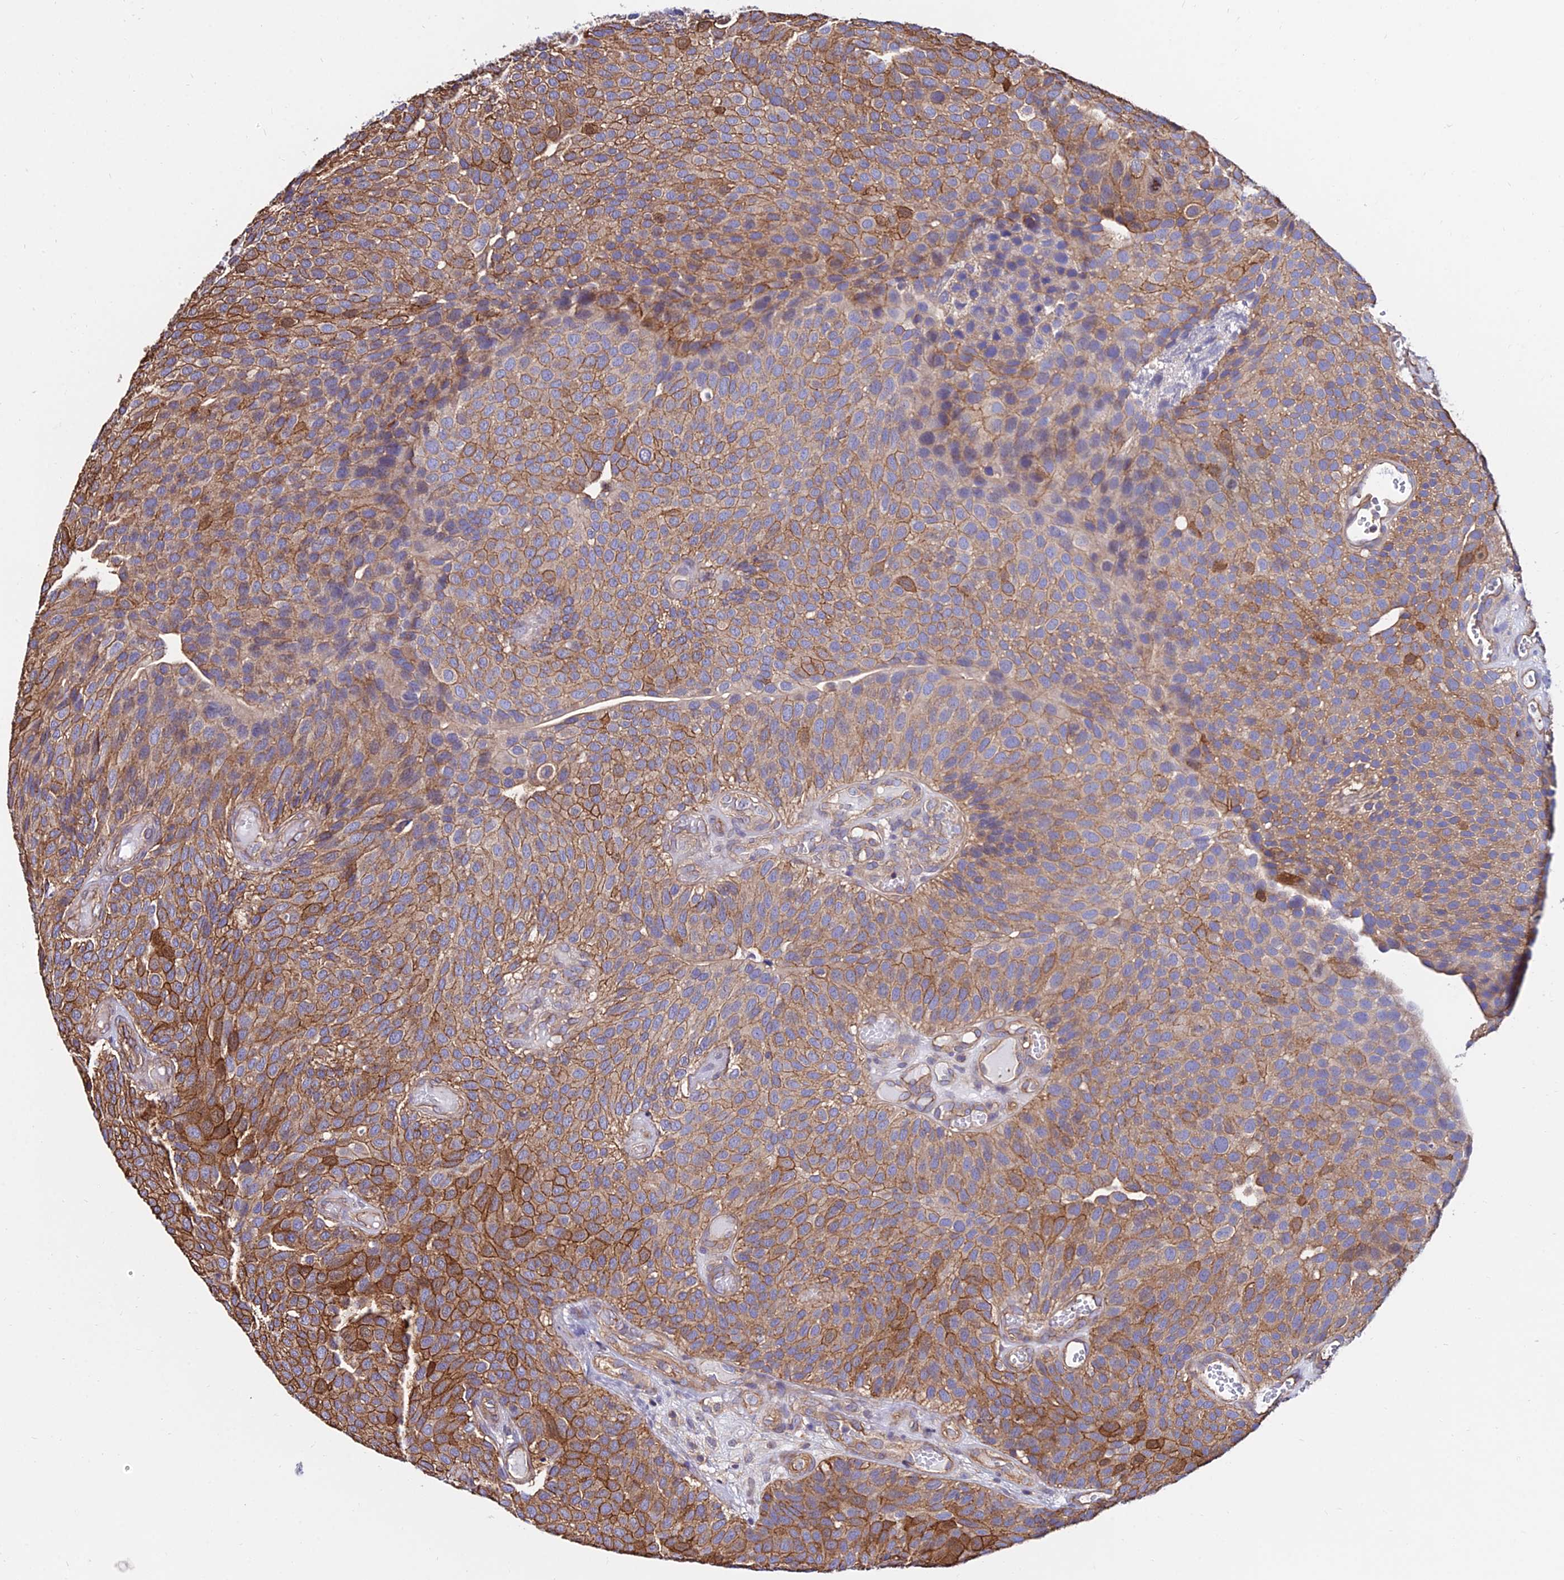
{"staining": {"intensity": "moderate", "quantity": ">75%", "location": "cytoplasmic/membranous"}, "tissue": "urothelial cancer", "cell_type": "Tumor cells", "image_type": "cancer", "snomed": [{"axis": "morphology", "description": "Urothelial carcinoma, Low grade"}, {"axis": "topography", "description": "Urinary bladder"}], "caption": "Brown immunohistochemical staining in urothelial carcinoma (low-grade) reveals moderate cytoplasmic/membranous positivity in approximately >75% of tumor cells.", "gene": "CALM2", "patient": {"sex": "male", "age": 89}}